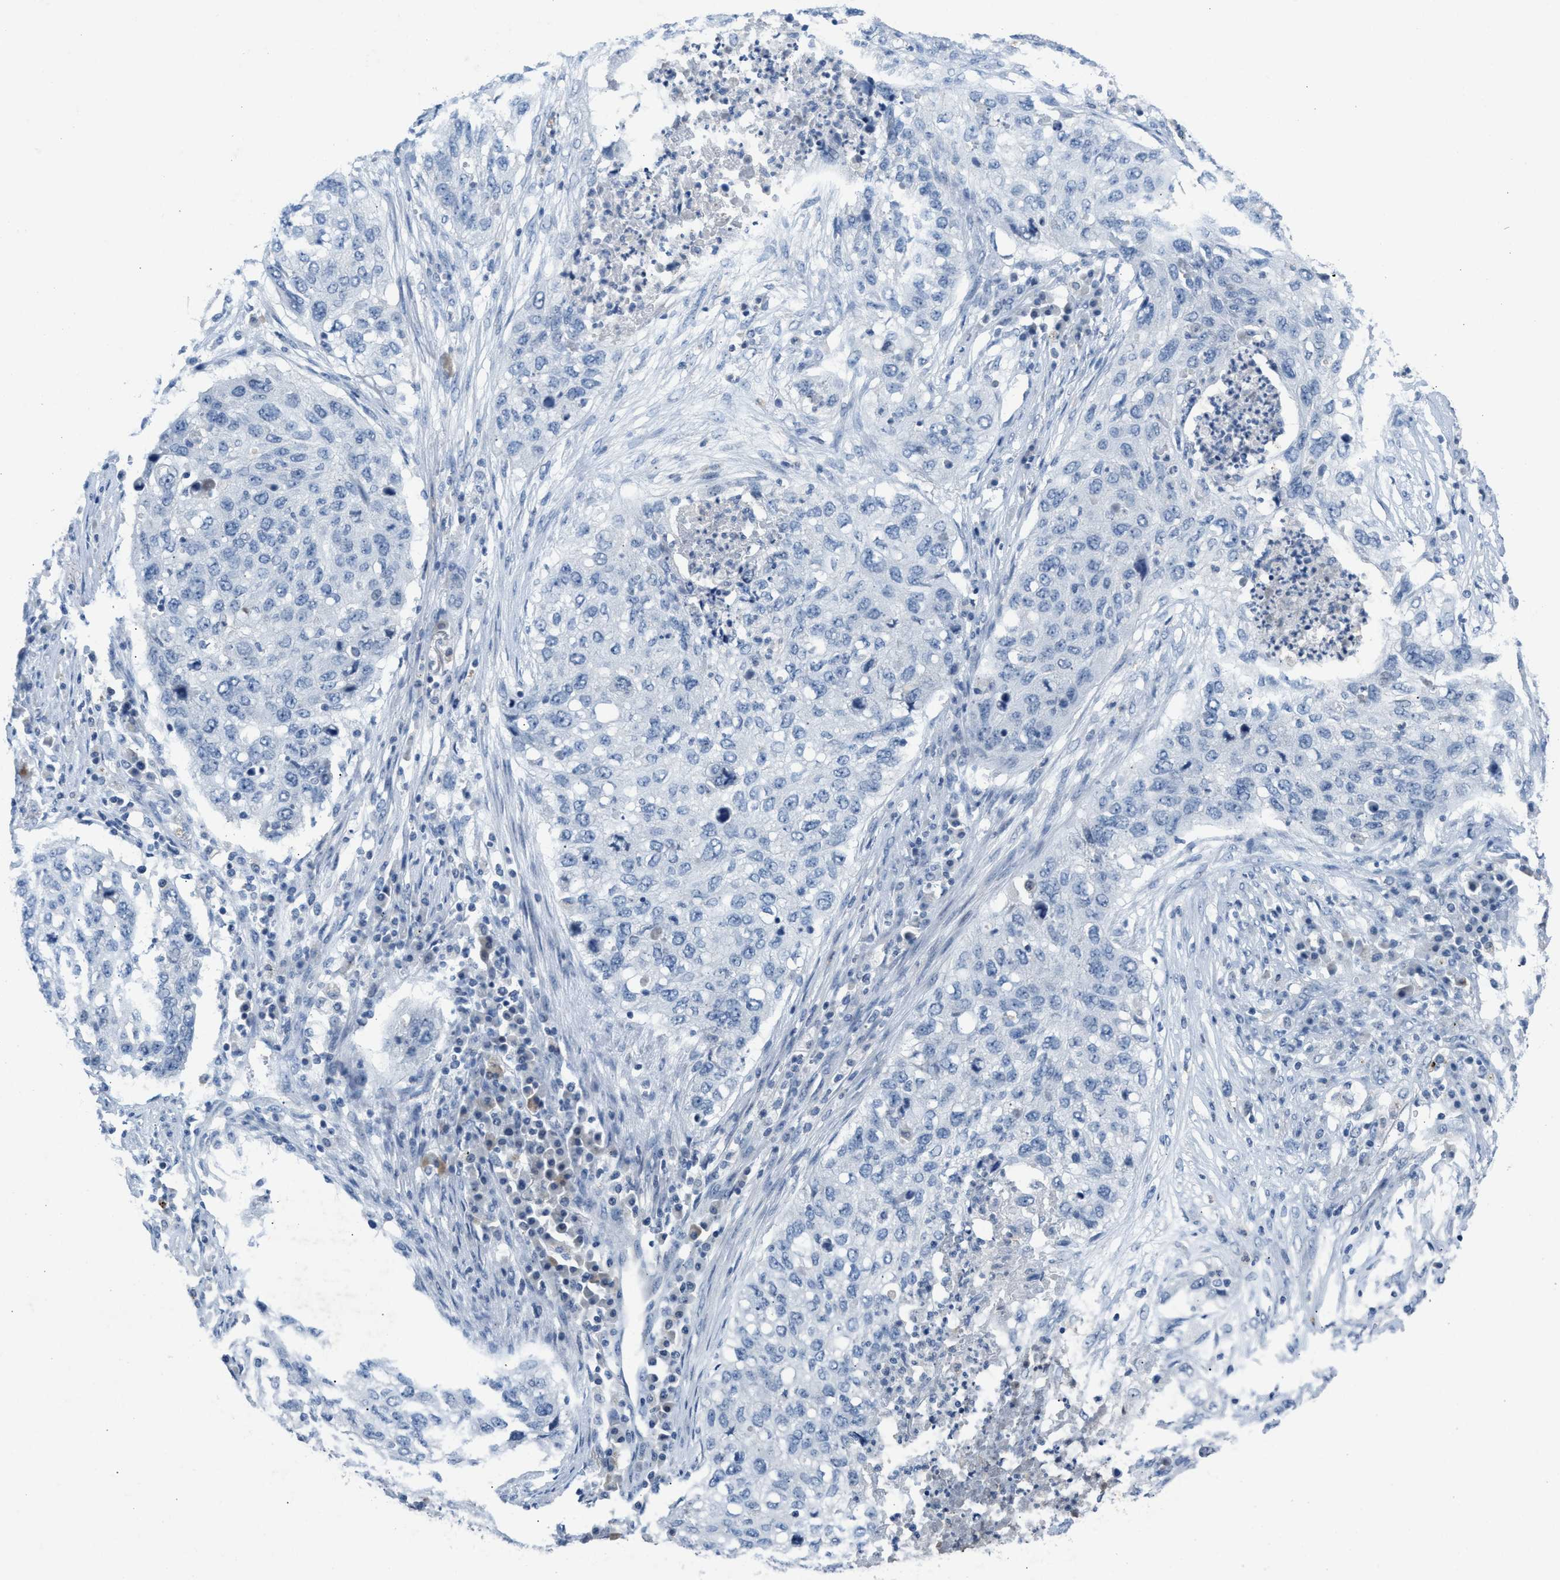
{"staining": {"intensity": "negative", "quantity": "none", "location": "none"}, "tissue": "lung cancer", "cell_type": "Tumor cells", "image_type": "cancer", "snomed": [{"axis": "morphology", "description": "Squamous cell carcinoma, NOS"}, {"axis": "topography", "description": "Lung"}], "caption": "Photomicrograph shows no significant protein staining in tumor cells of lung cancer (squamous cell carcinoma).", "gene": "SLC5A5", "patient": {"sex": "female", "age": 63}}